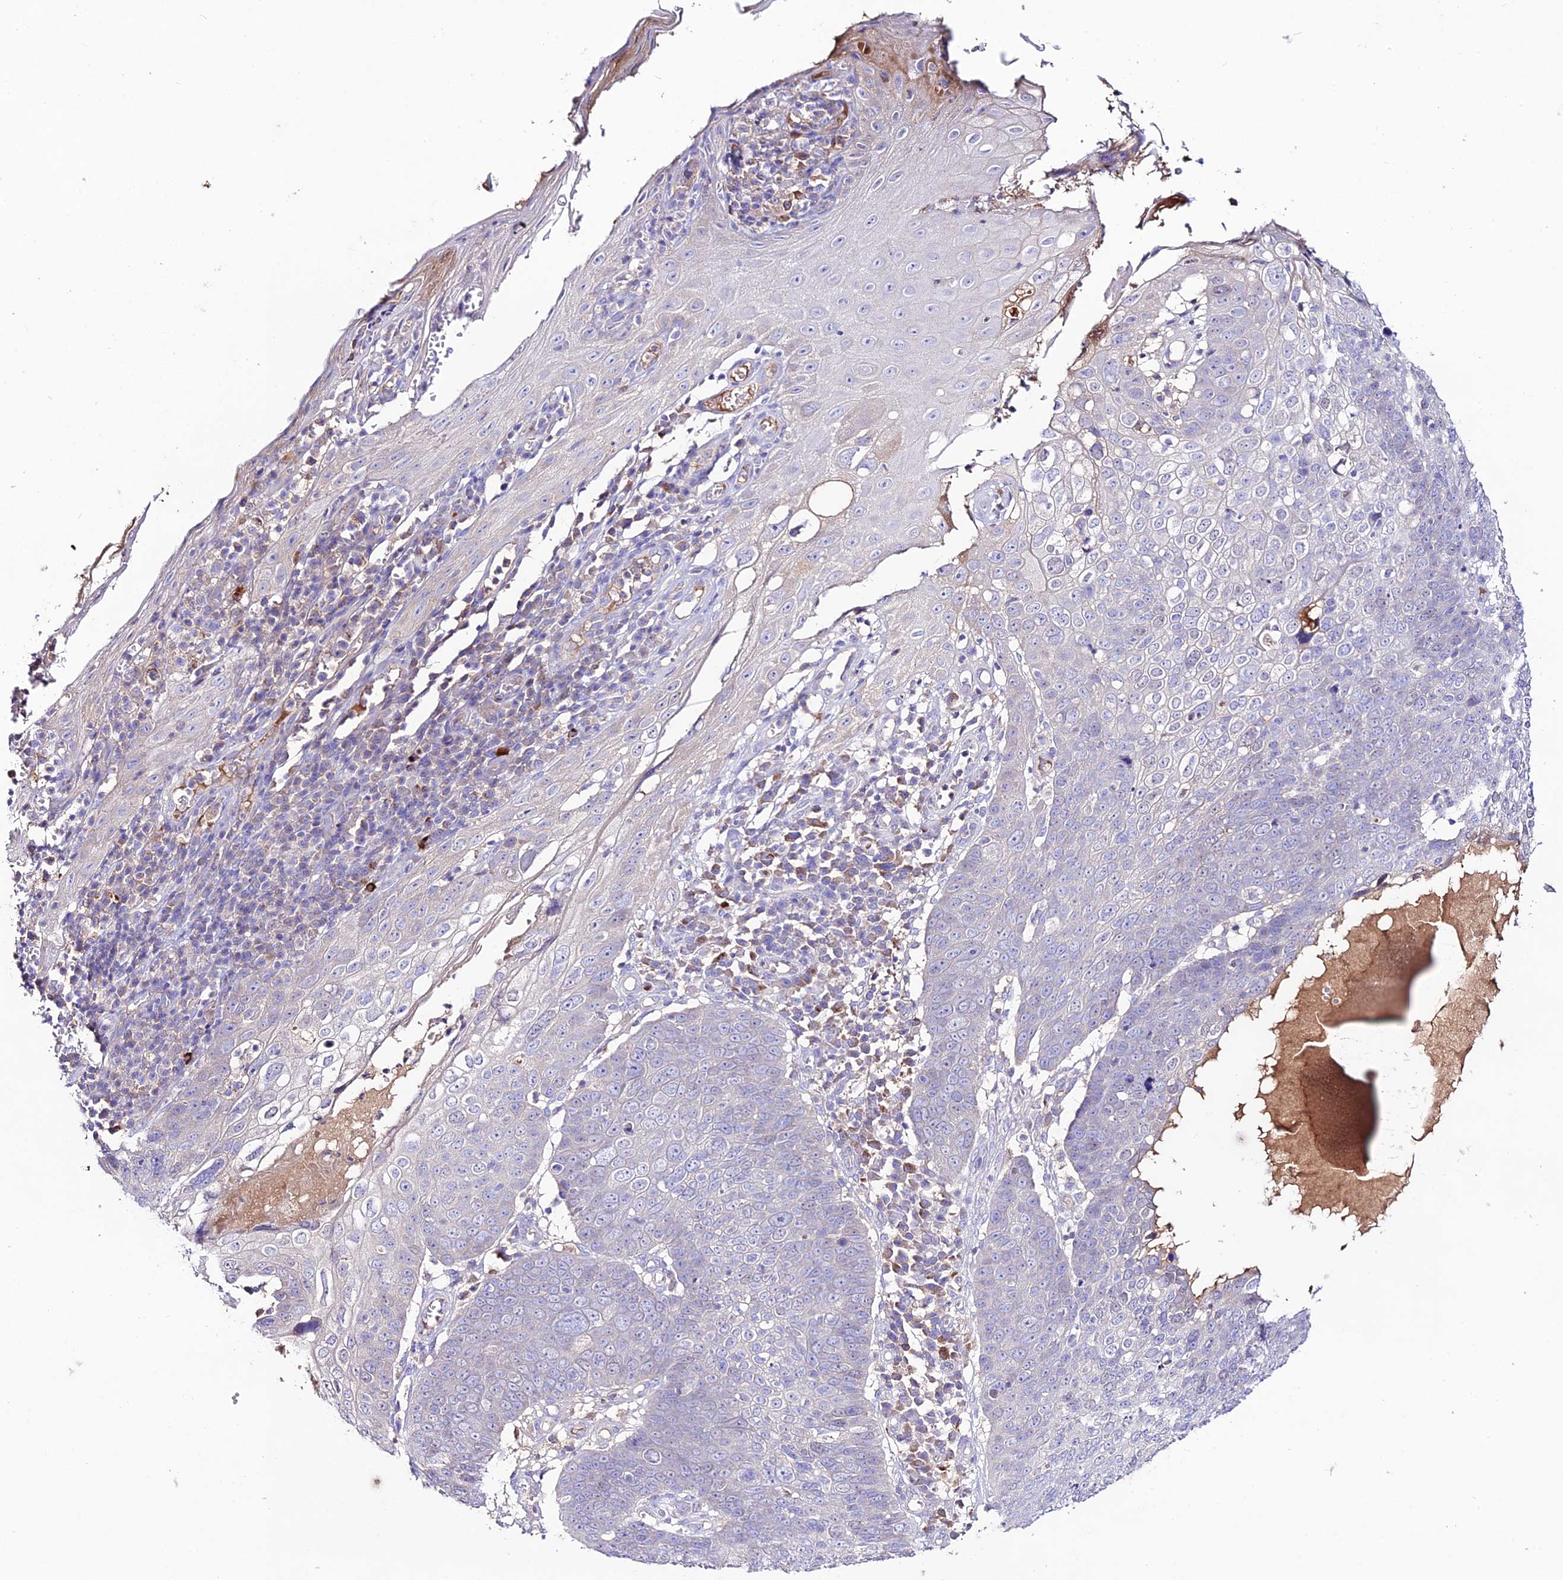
{"staining": {"intensity": "negative", "quantity": "none", "location": "none"}, "tissue": "skin cancer", "cell_type": "Tumor cells", "image_type": "cancer", "snomed": [{"axis": "morphology", "description": "Squamous cell carcinoma, NOS"}, {"axis": "topography", "description": "Skin"}], "caption": "A photomicrograph of squamous cell carcinoma (skin) stained for a protein reveals no brown staining in tumor cells.", "gene": "NLRP9", "patient": {"sex": "male", "age": 71}}